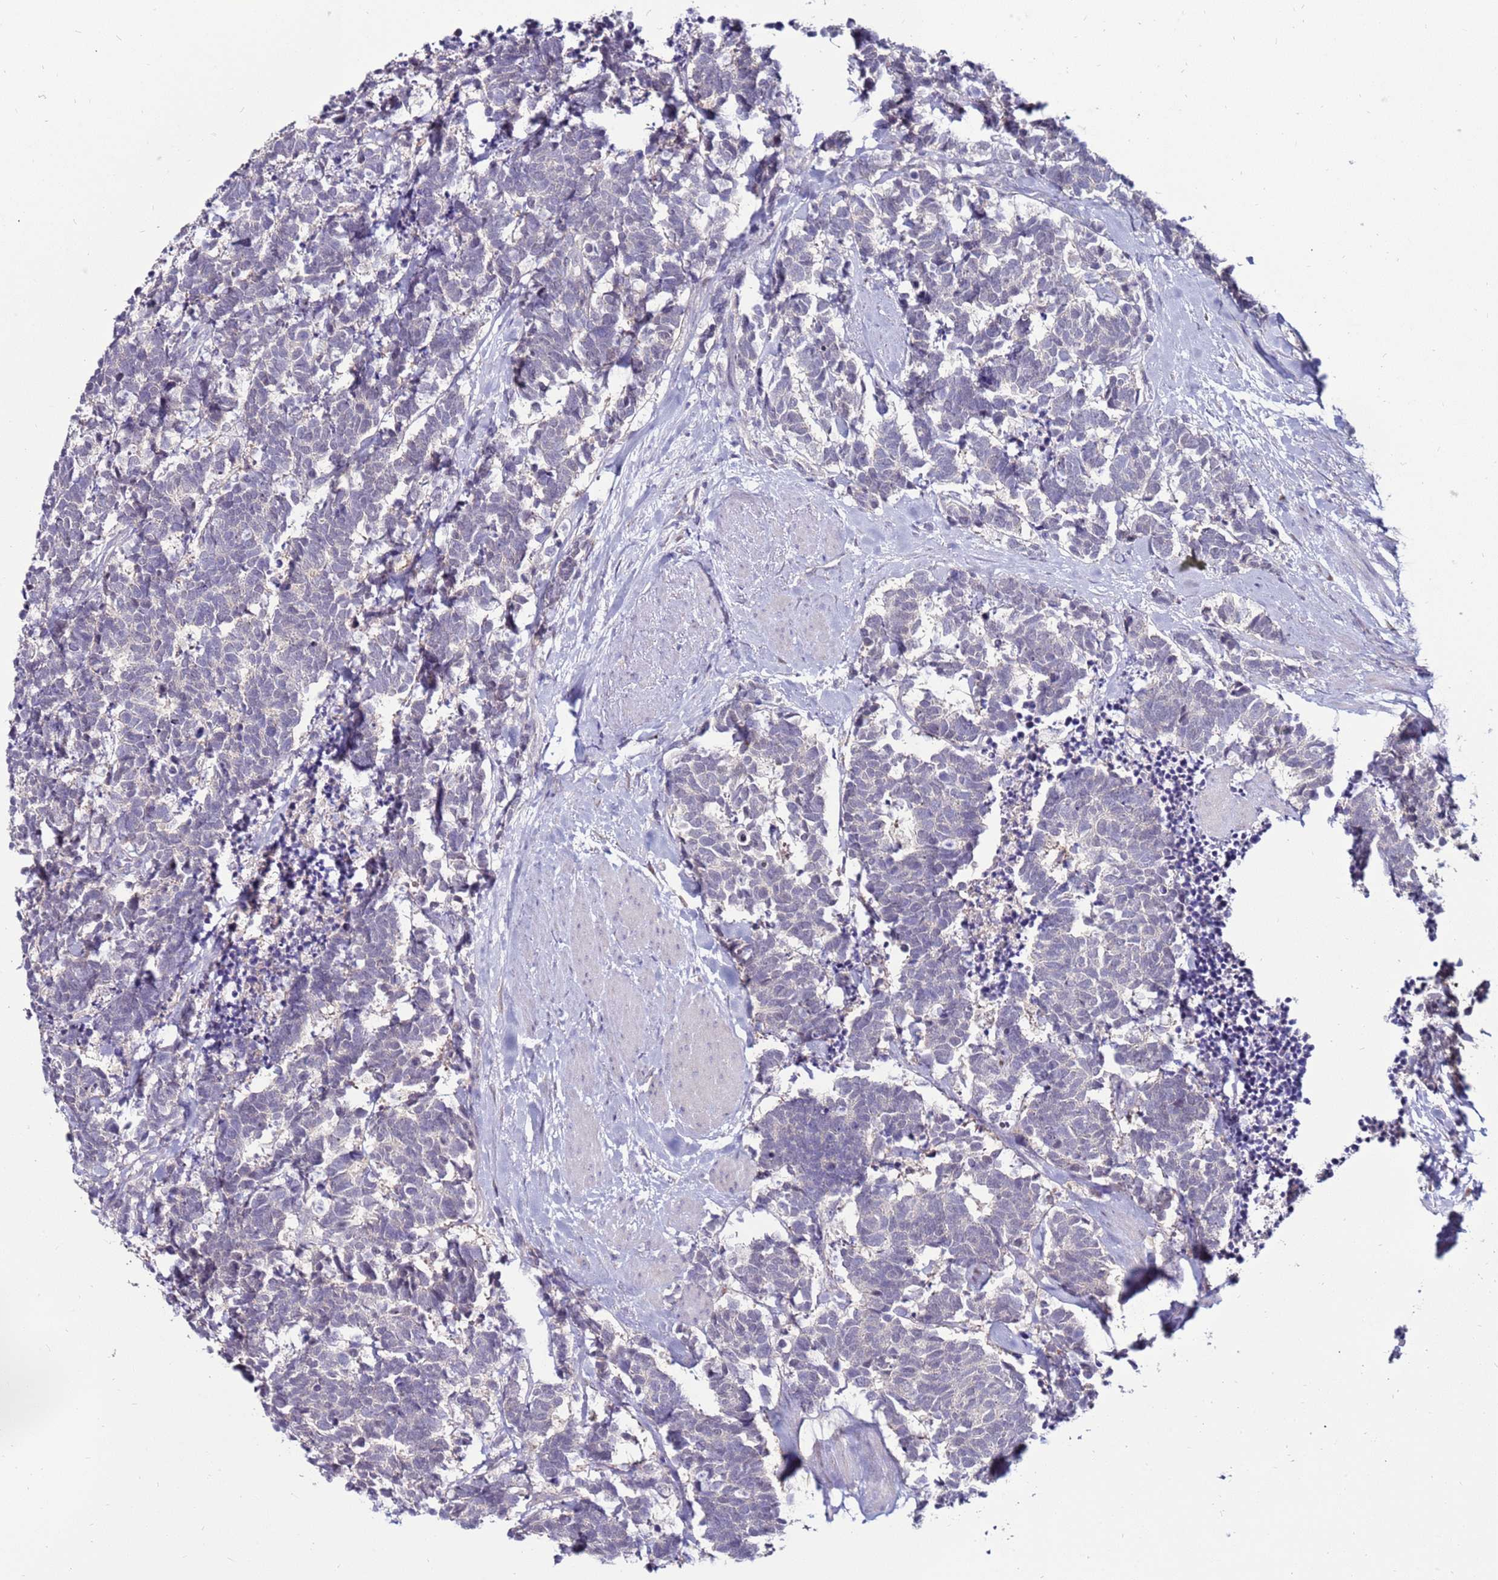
{"staining": {"intensity": "negative", "quantity": "none", "location": "none"}, "tissue": "carcinoid", "cell_type": "Tumor cells", "image_type": "cancer", "snomed": [{"axis": "morphology", "description": "Carcinoma, NOS"}, {"axis": "morphology", "description": "Carcinoid, malignant, NOS"}, {"axis": "topography", "description": "Prostate"}], "caption": "Carcinoma was stained to show a protein in brown. There is no significant expression in tumor cells.", "gene": "GPN3", "patient": {"sex": "male", "age": 57}}